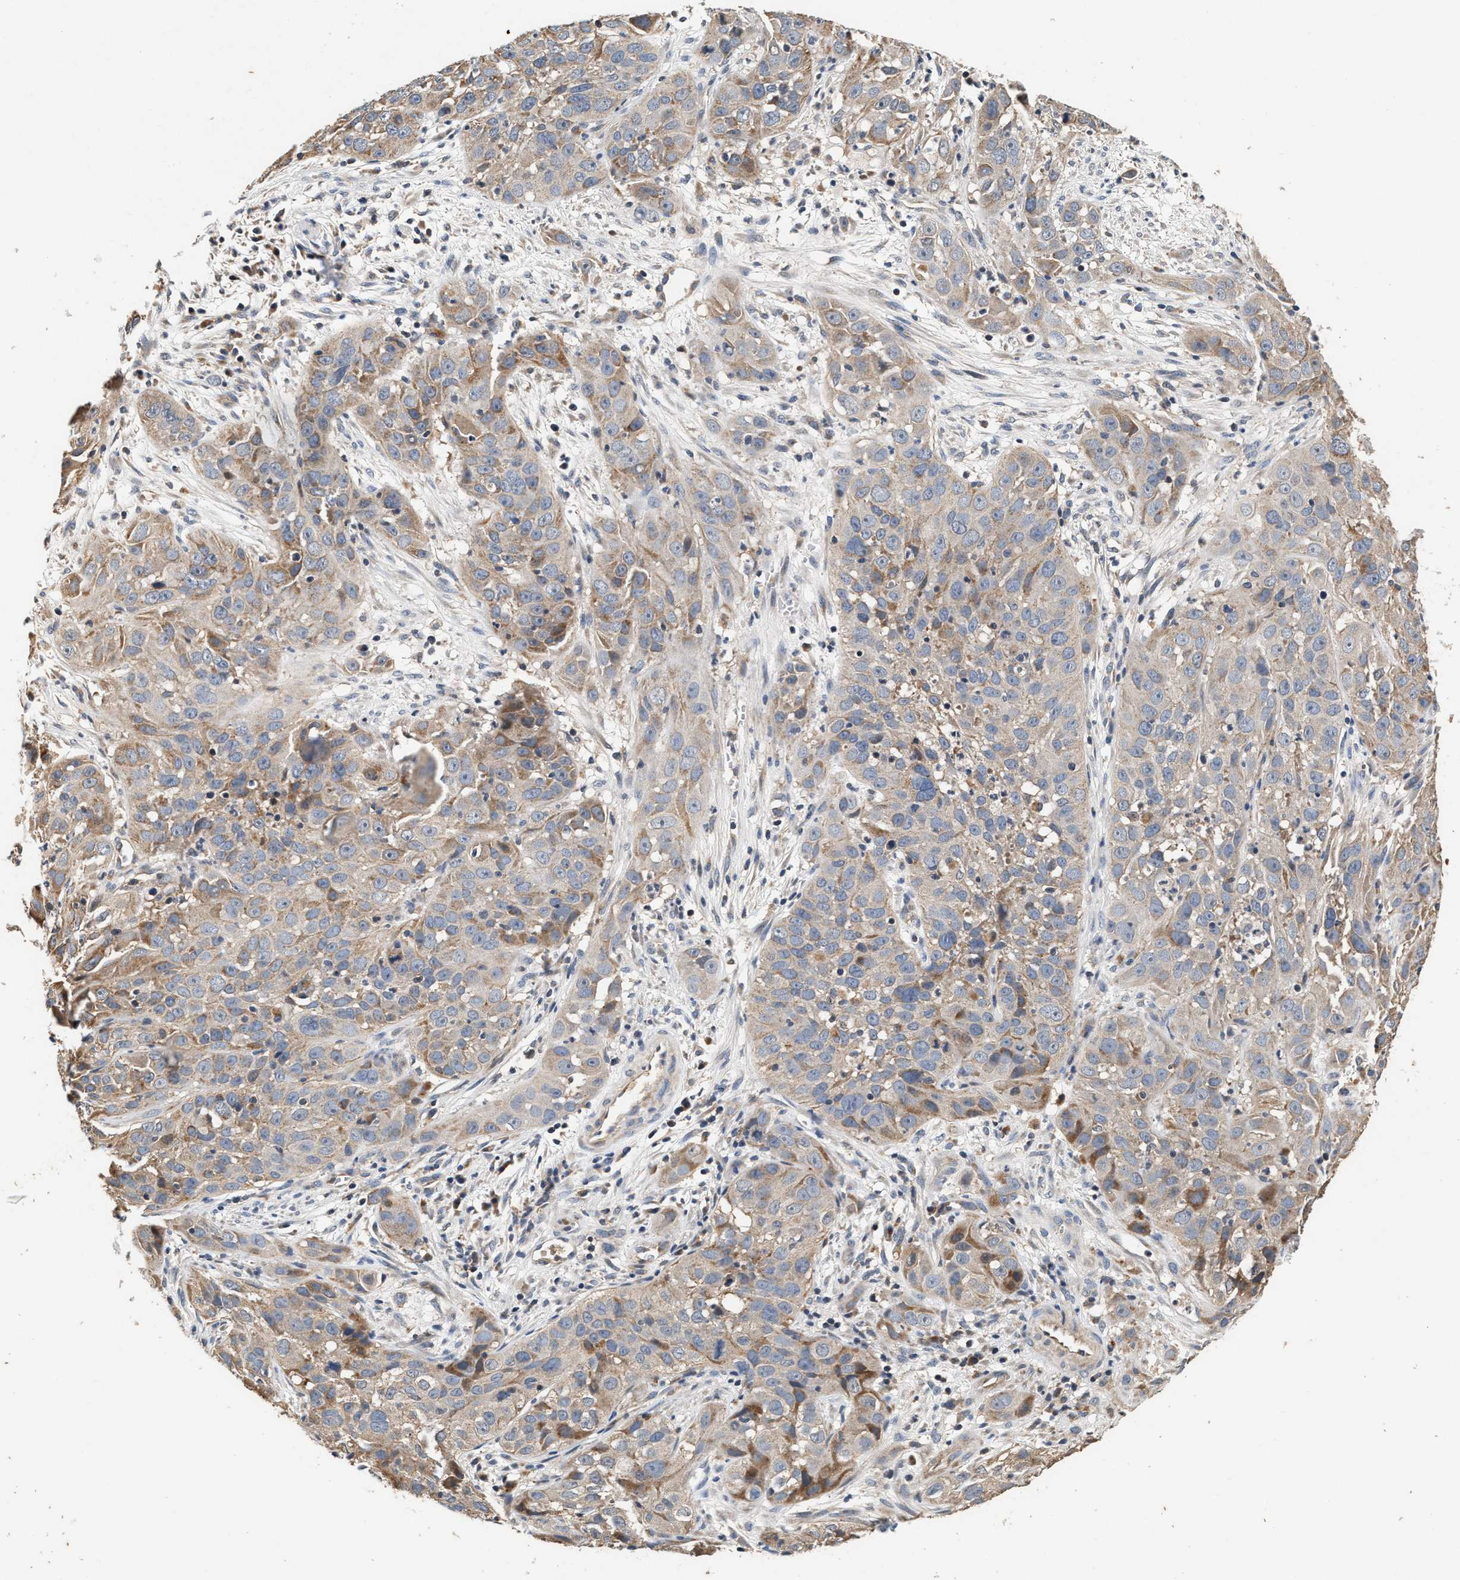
{"staining": {"intensity": "moderate", "quantity": "<25%", "location": "cytoplasmic/membranous"}, "tissue": "cervical cancer", "cell_type": "Tumor cells", "image_type": "cancer", "snomed": [{"axis": "morphology", "description": "Squamous cell carcinoma, NOS"}, {"axis": "topography", "description": "Cervix"}], "caption": "About <25% of tumor cells in cervical squamous cell carcinoma exhibit moderate cytoplasmic/membranous protein positivity as visualized by brown immunohistochemical staining.", "gene": "PTGR3", "patient": {"sex": "female", "age": 32}}